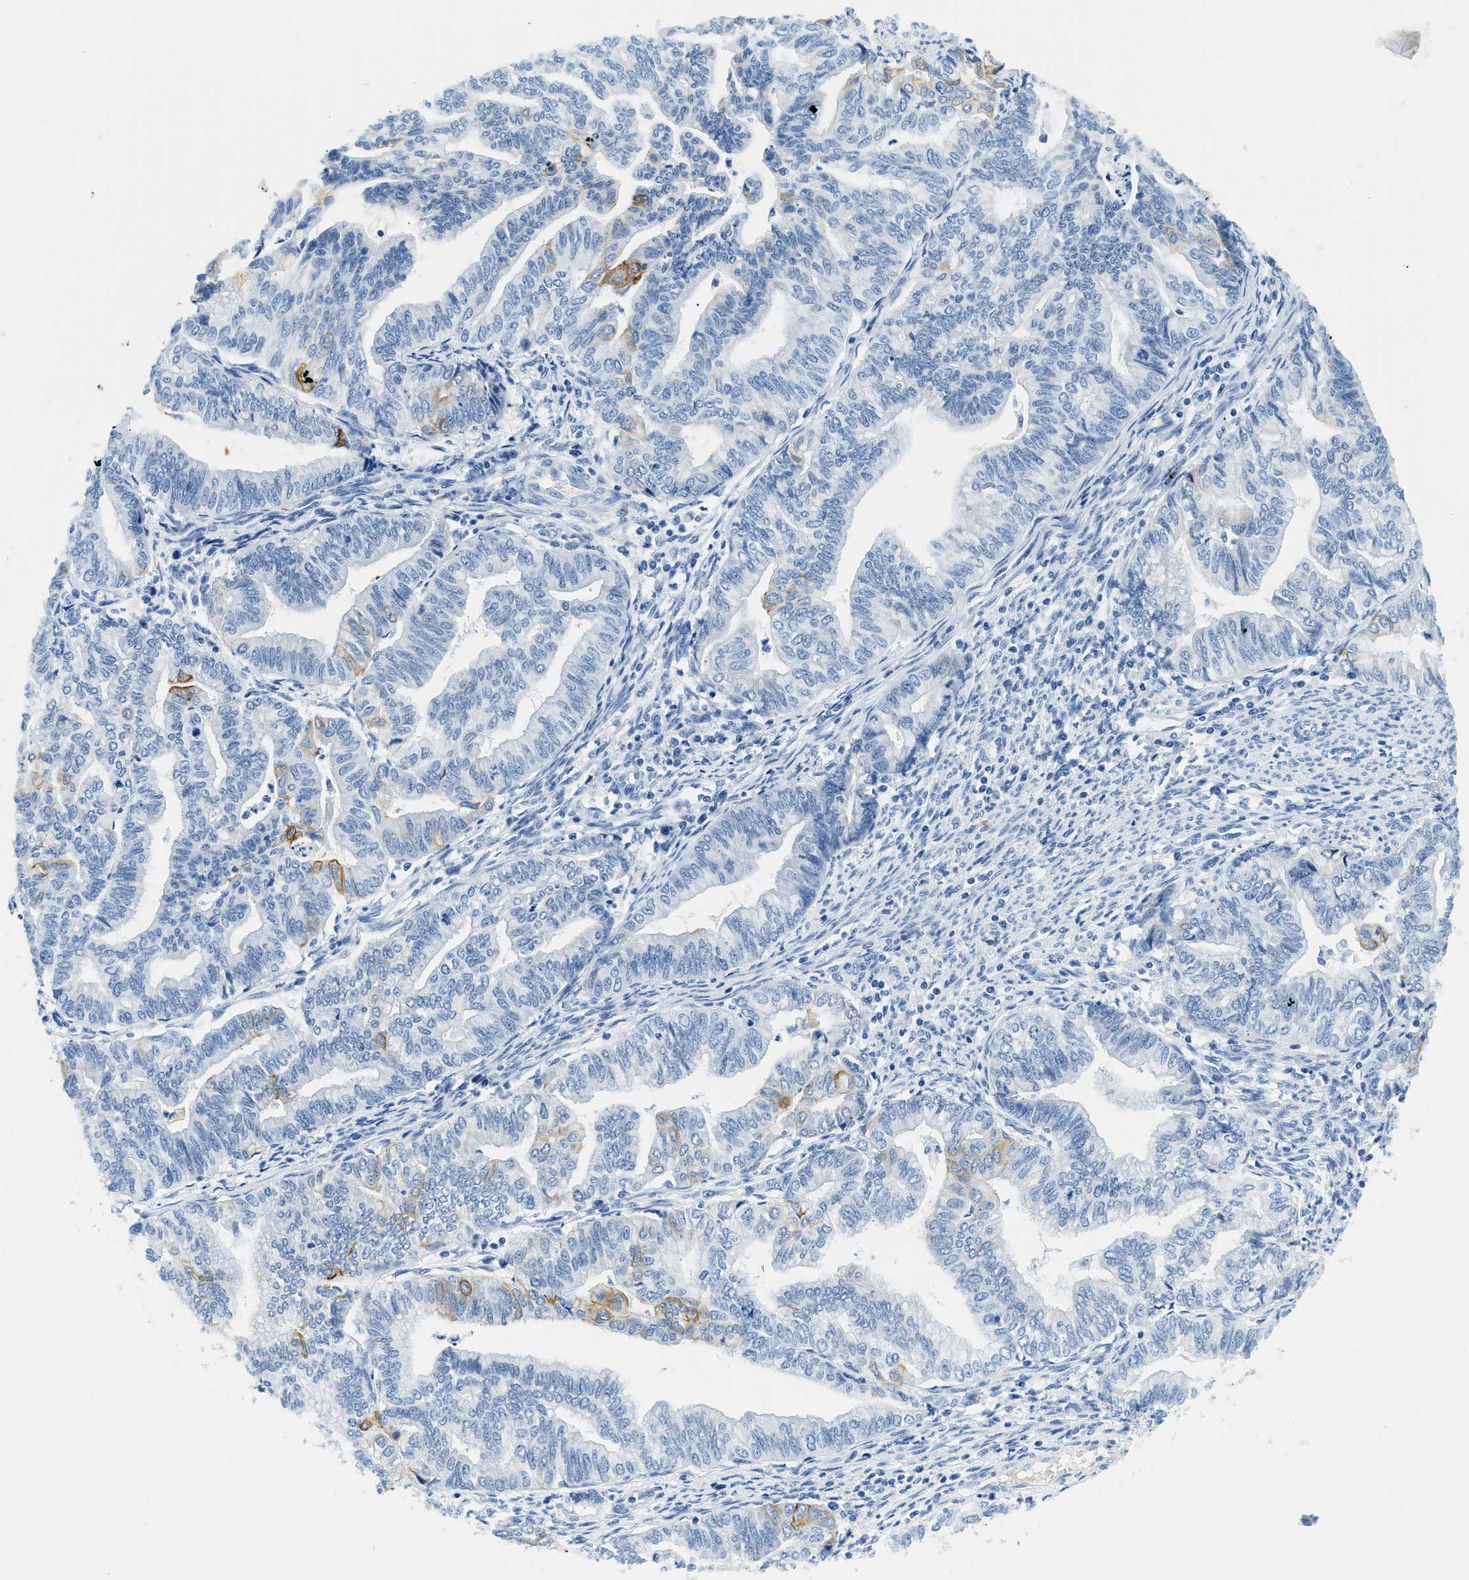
{"staining": {"intensity": "moderate", "quantity": "<25%", "location": "cytoplasmic/membranous"}, "tissue": "endometrial cancer", "cell_type": "Tumor cells", "image_type": "cancer", "snomed": [{"axis": "morphology", "description": "Adenocarcinoma, NOS"}, {"axis": "topography", "description": "Endometrium"}], "caption": "The image demonstrates staining of endometrial cancer (adenocarcinoma), revealing moderate cytoplasmic/membranous protein positivity (brown color) within tumor cells. The protein of interest is stained brown, and the nuclei are stained in blue (DAB (3,3'-diaminobenzidine) IHC with brightfield microscopy, high magnification).", "gene": "STXBP2", "patient": {"sex": "female", "age": 79}}